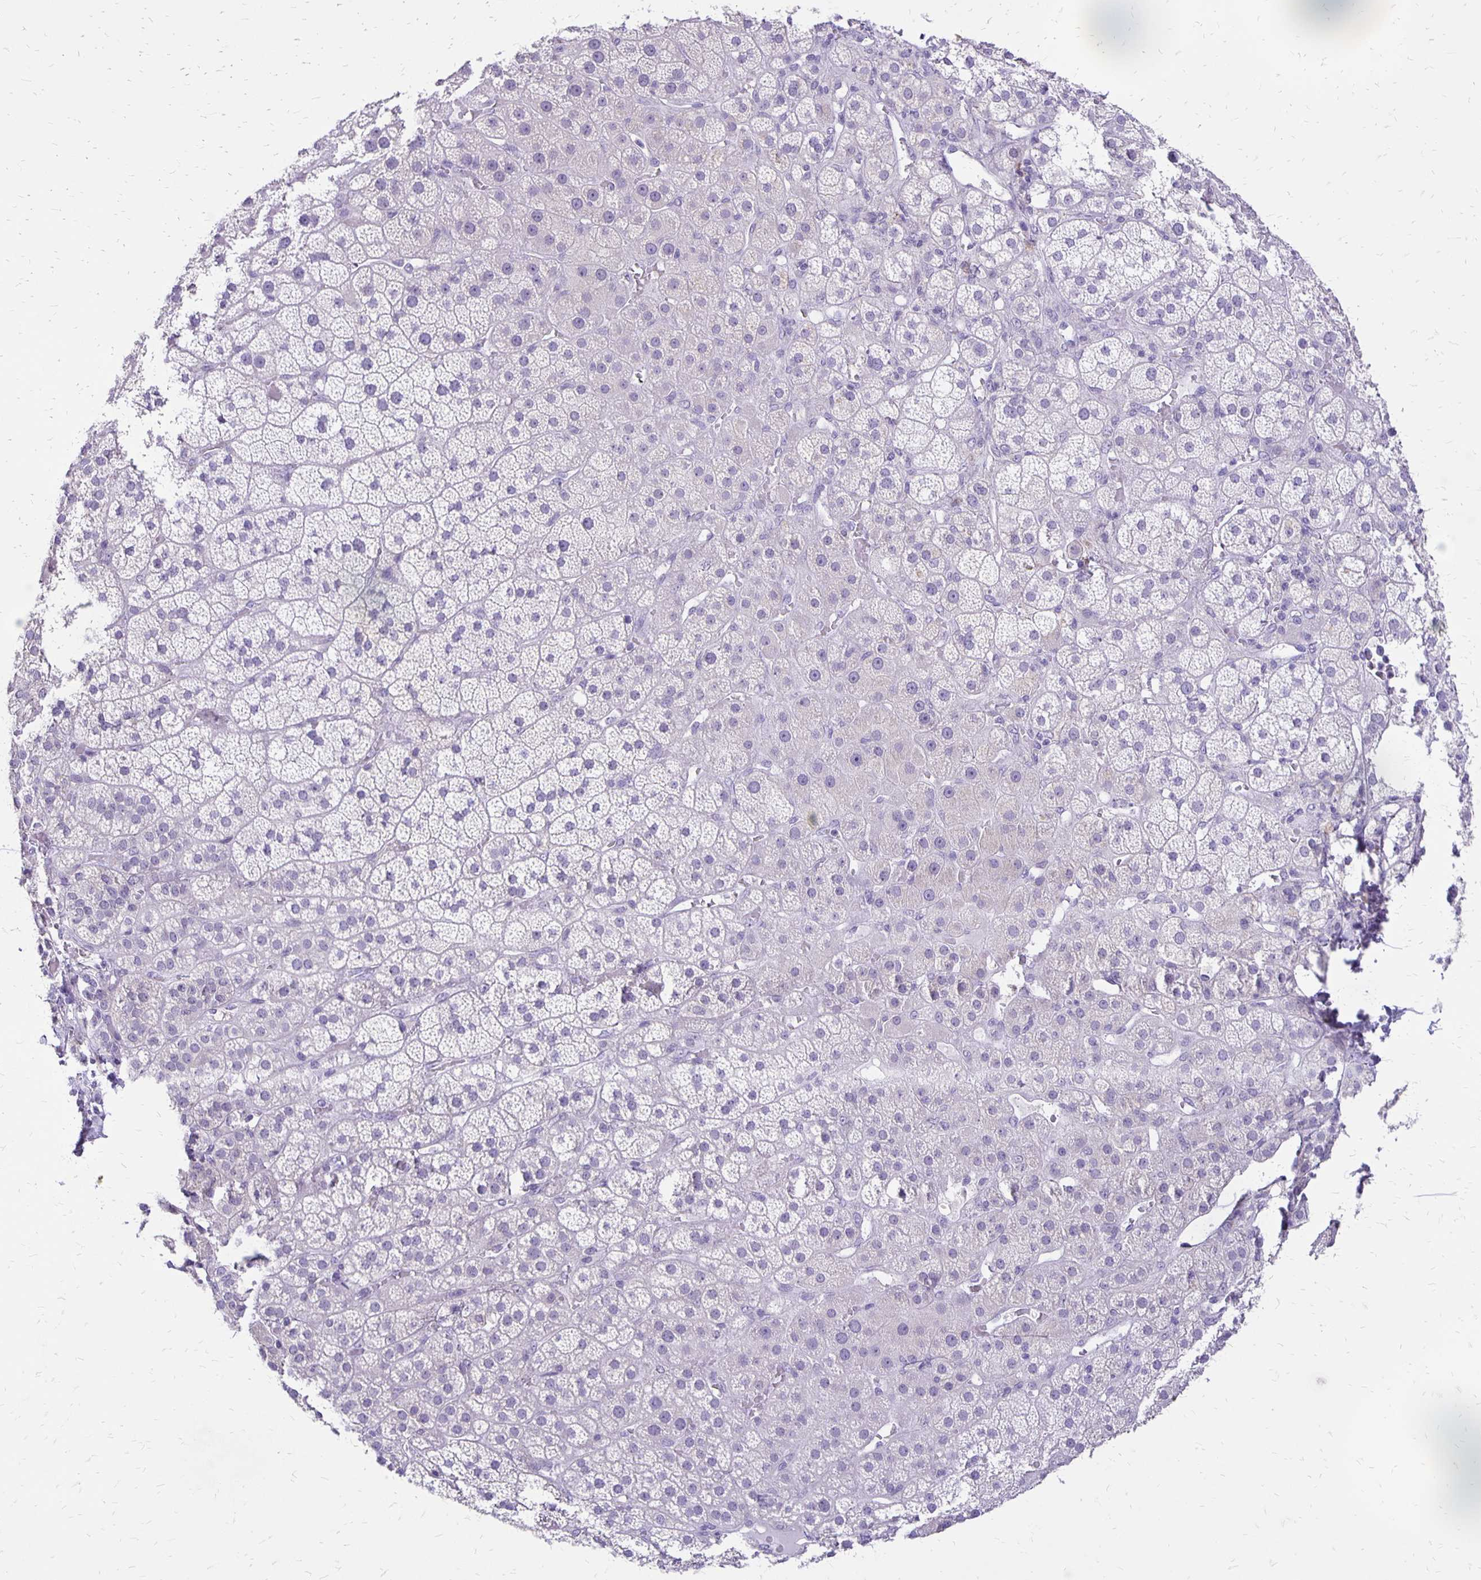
{"staining": {"intensity": "negative", "quantity": "none", "location": "none"}, "tissue": "adrenal gland", "cell_type": "Glandular cells", "image_type": "normal", "snomed": [{"axis": "morphology", "description": "Normal tissue, NOS"}, {"axis": "topography", "description": "Adrenal gland"}], "caption": "A histopathology image of adrenal gland stained for a protein demonstrates no brown staining in glandular cells. The staining was performed using DAB to visualize the protein expression in brown, while the nuclei were stained in blue with hematoxylin (Magnification: 20x).", "gene": "ANKRD45", "patient": {"sex": "male", "age": 57}}